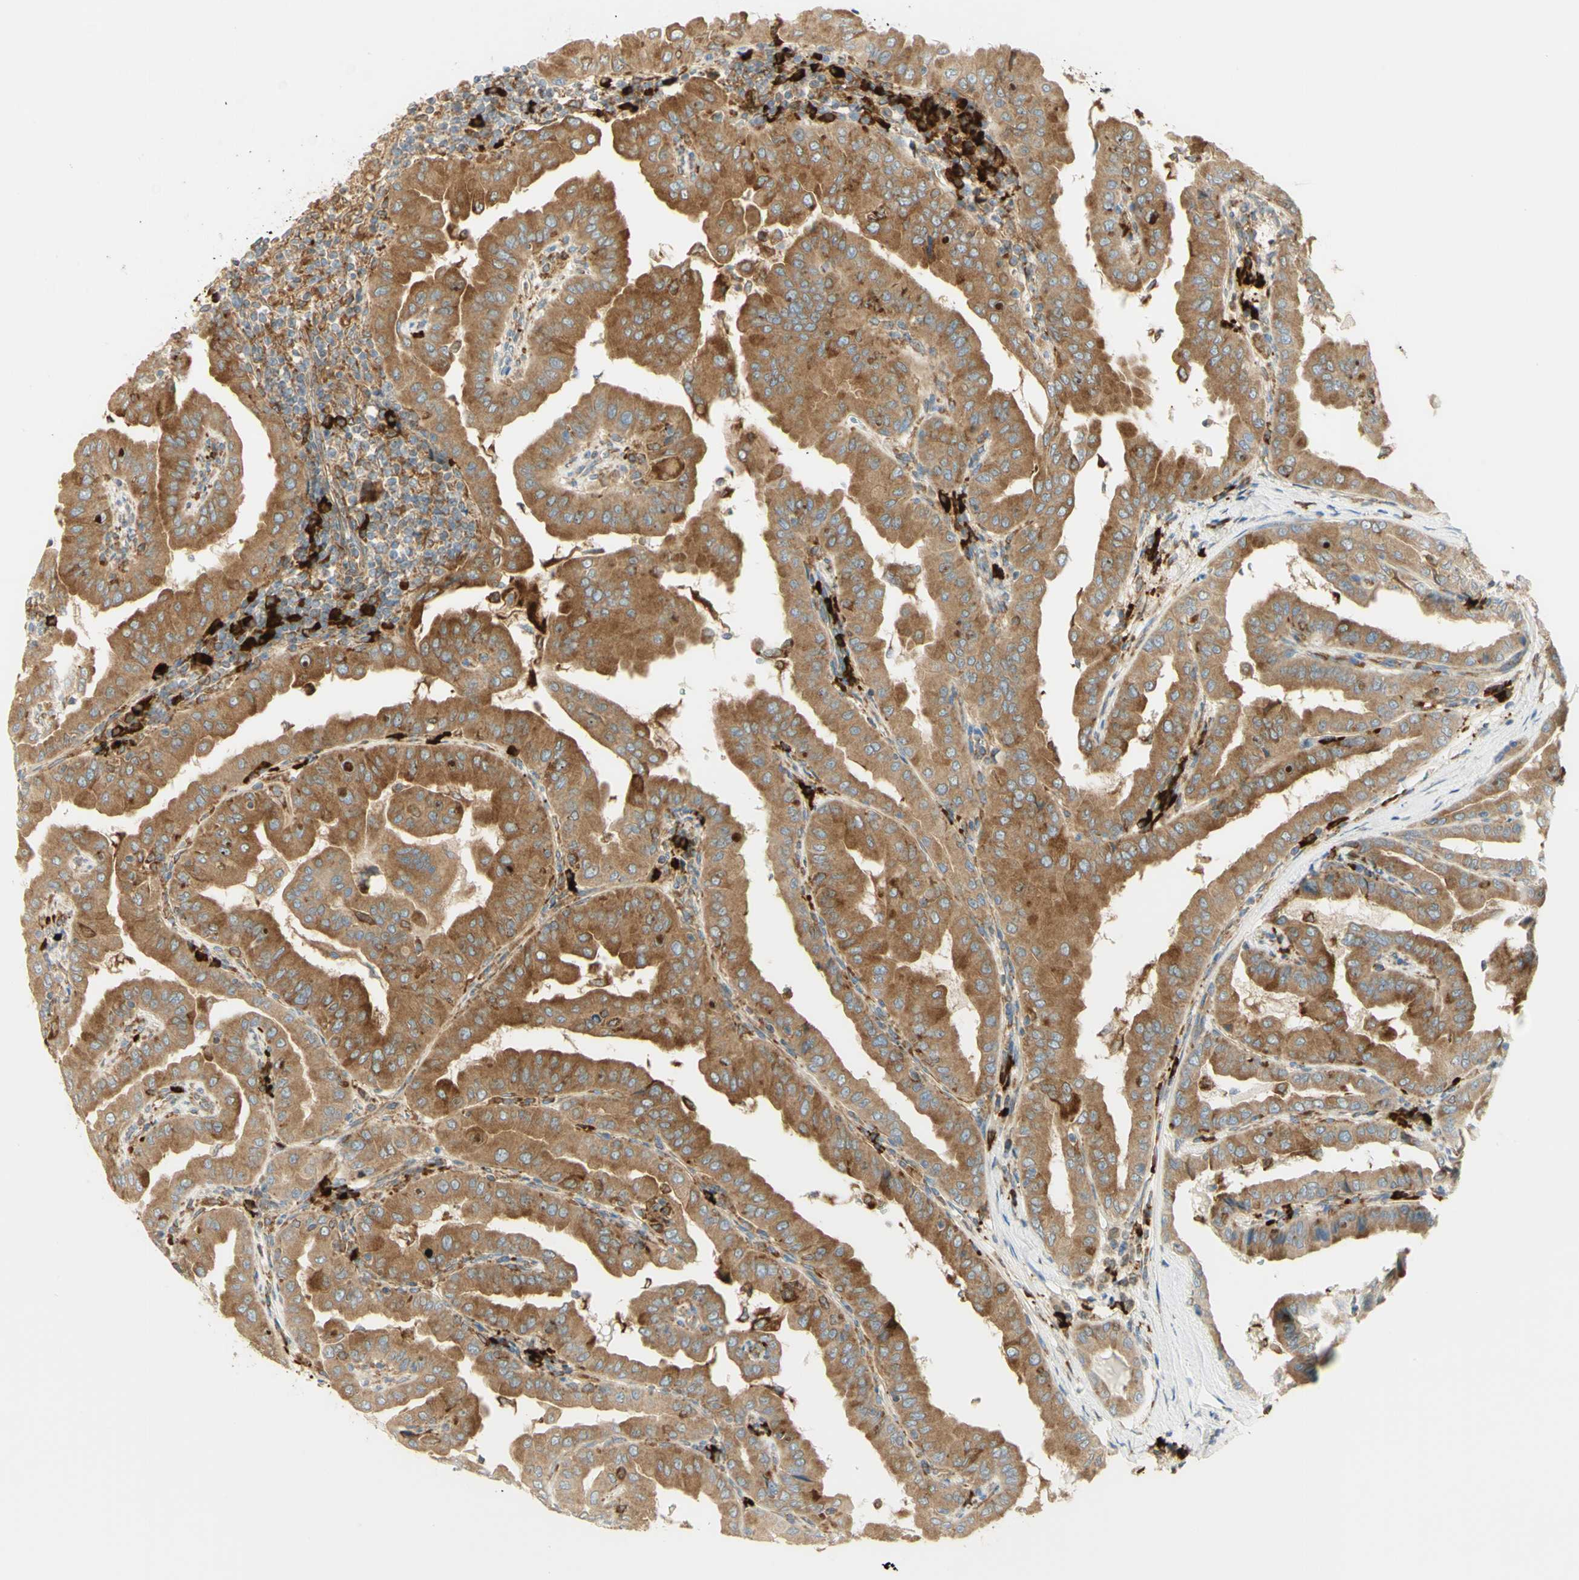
{"staining": {"intensity": "moderate", "quantity": ">75%", "location": "cytoplasmic/membranous"}, "tissue": "thyroid cancer", "cell_type": "Tumor cells", "image_type": "cancer", "snomed": [{"axis": "morphology", "description": "Papillary adenocarcinoma, NOS"}, {"axis": "topography", "description": "Thyroid gland"}], "caption": "A photomicrograph showing moderate cytoplasmic/membranous expression in about >75% of tumor cells in thyroid cancer, as visualized by brown immunohistochemical staining.", "gene": "MANF", "patient": {"sex": "male", "age": 33}}